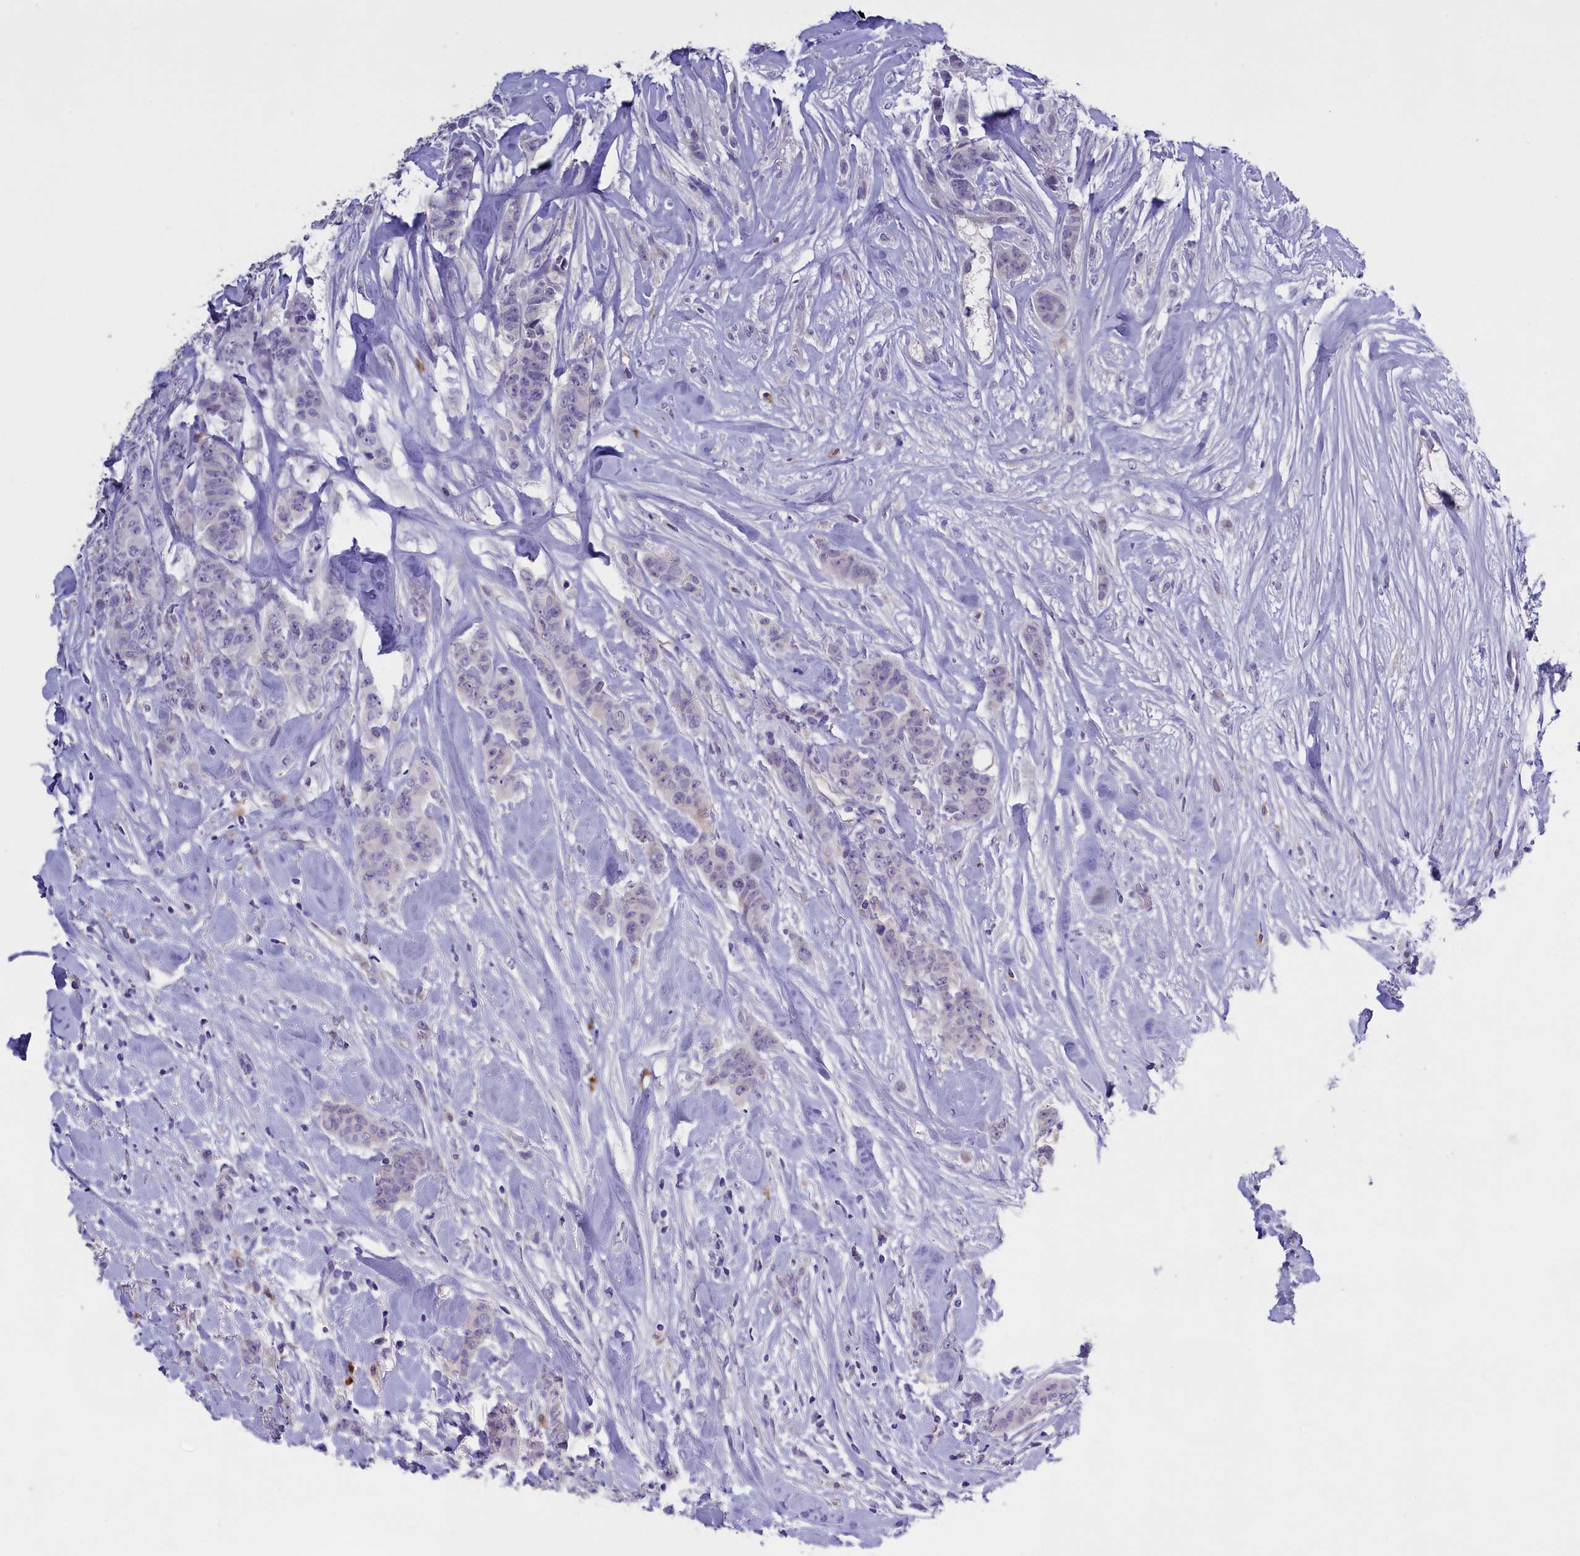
{"staining": {"intensity": "negative", "quantity": "none", "location": "none"}, "tissue": "breast cancer", "cell_type": "Tumor cells", "image_type": "cancer", "snomed": [{"axis": "morphology", "description": "Duct carcinoma"}, {"axis": "topography", "description": "Breast"}], "caption": "Human breast invasive ductal carcinoma stained for a protein using immunohistochemistry (IHC) shows no staining in tumor cells.", "gene": "ENPP6", "patient": {"sex": "female", "age": 40}}